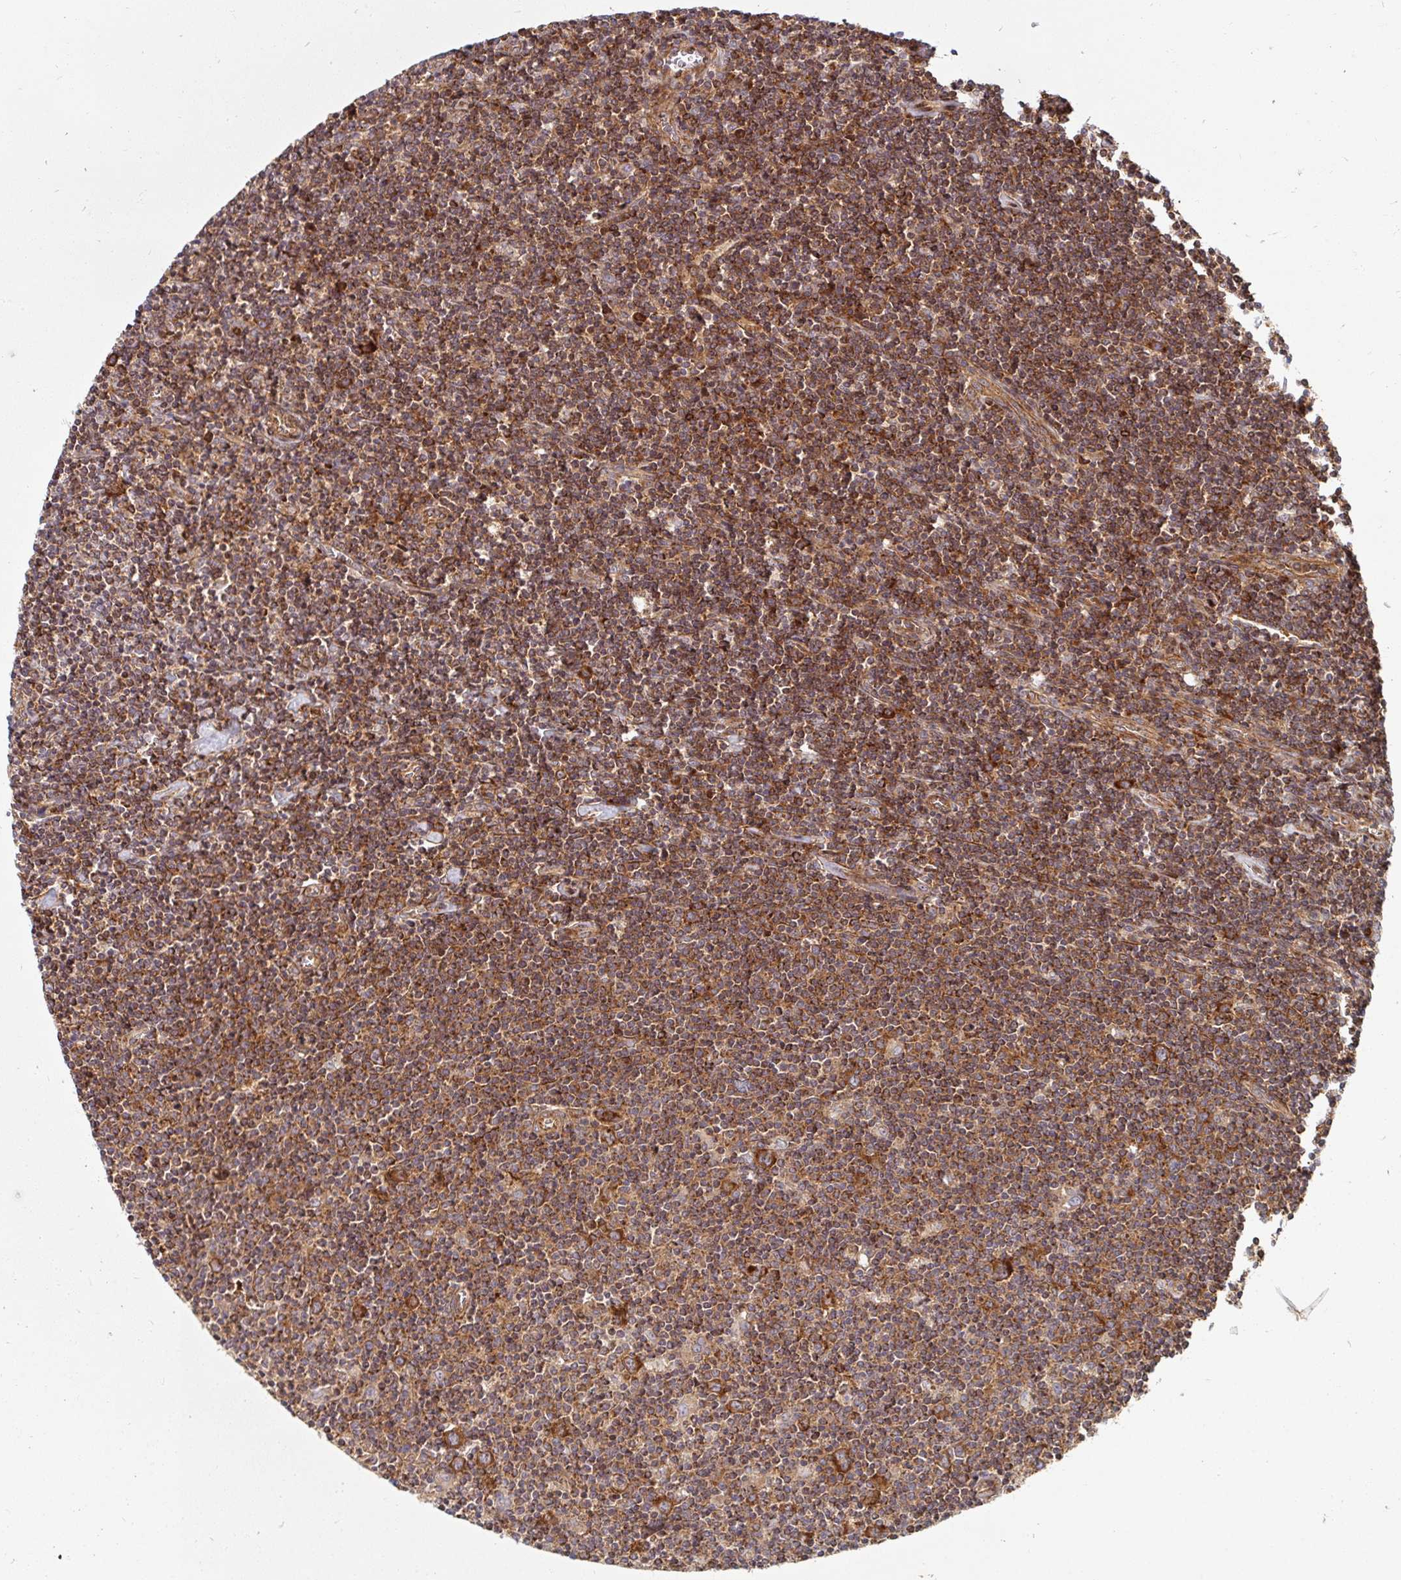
{"staining": {"intensity": "moderate", "quantity": ">75%", "location": "cytoplasmic/membranous"}, "tissue": "lymphoma", "cell_type": "Tumor cells", "image_type": "cancer", "snomed": [{"axis": "morphology", "description": "Hodgkin's disease, NOS"}, {"axis": "topography", "description": "Lymph node"}], "caption": "The histopathology image exhibits a brown stain indicating the presence of a protein in the cytoplasmic/membranous of tumor cells in lymphoma.", "gene": "BTF3", "patient": {"sex": "male", "age": 40}}